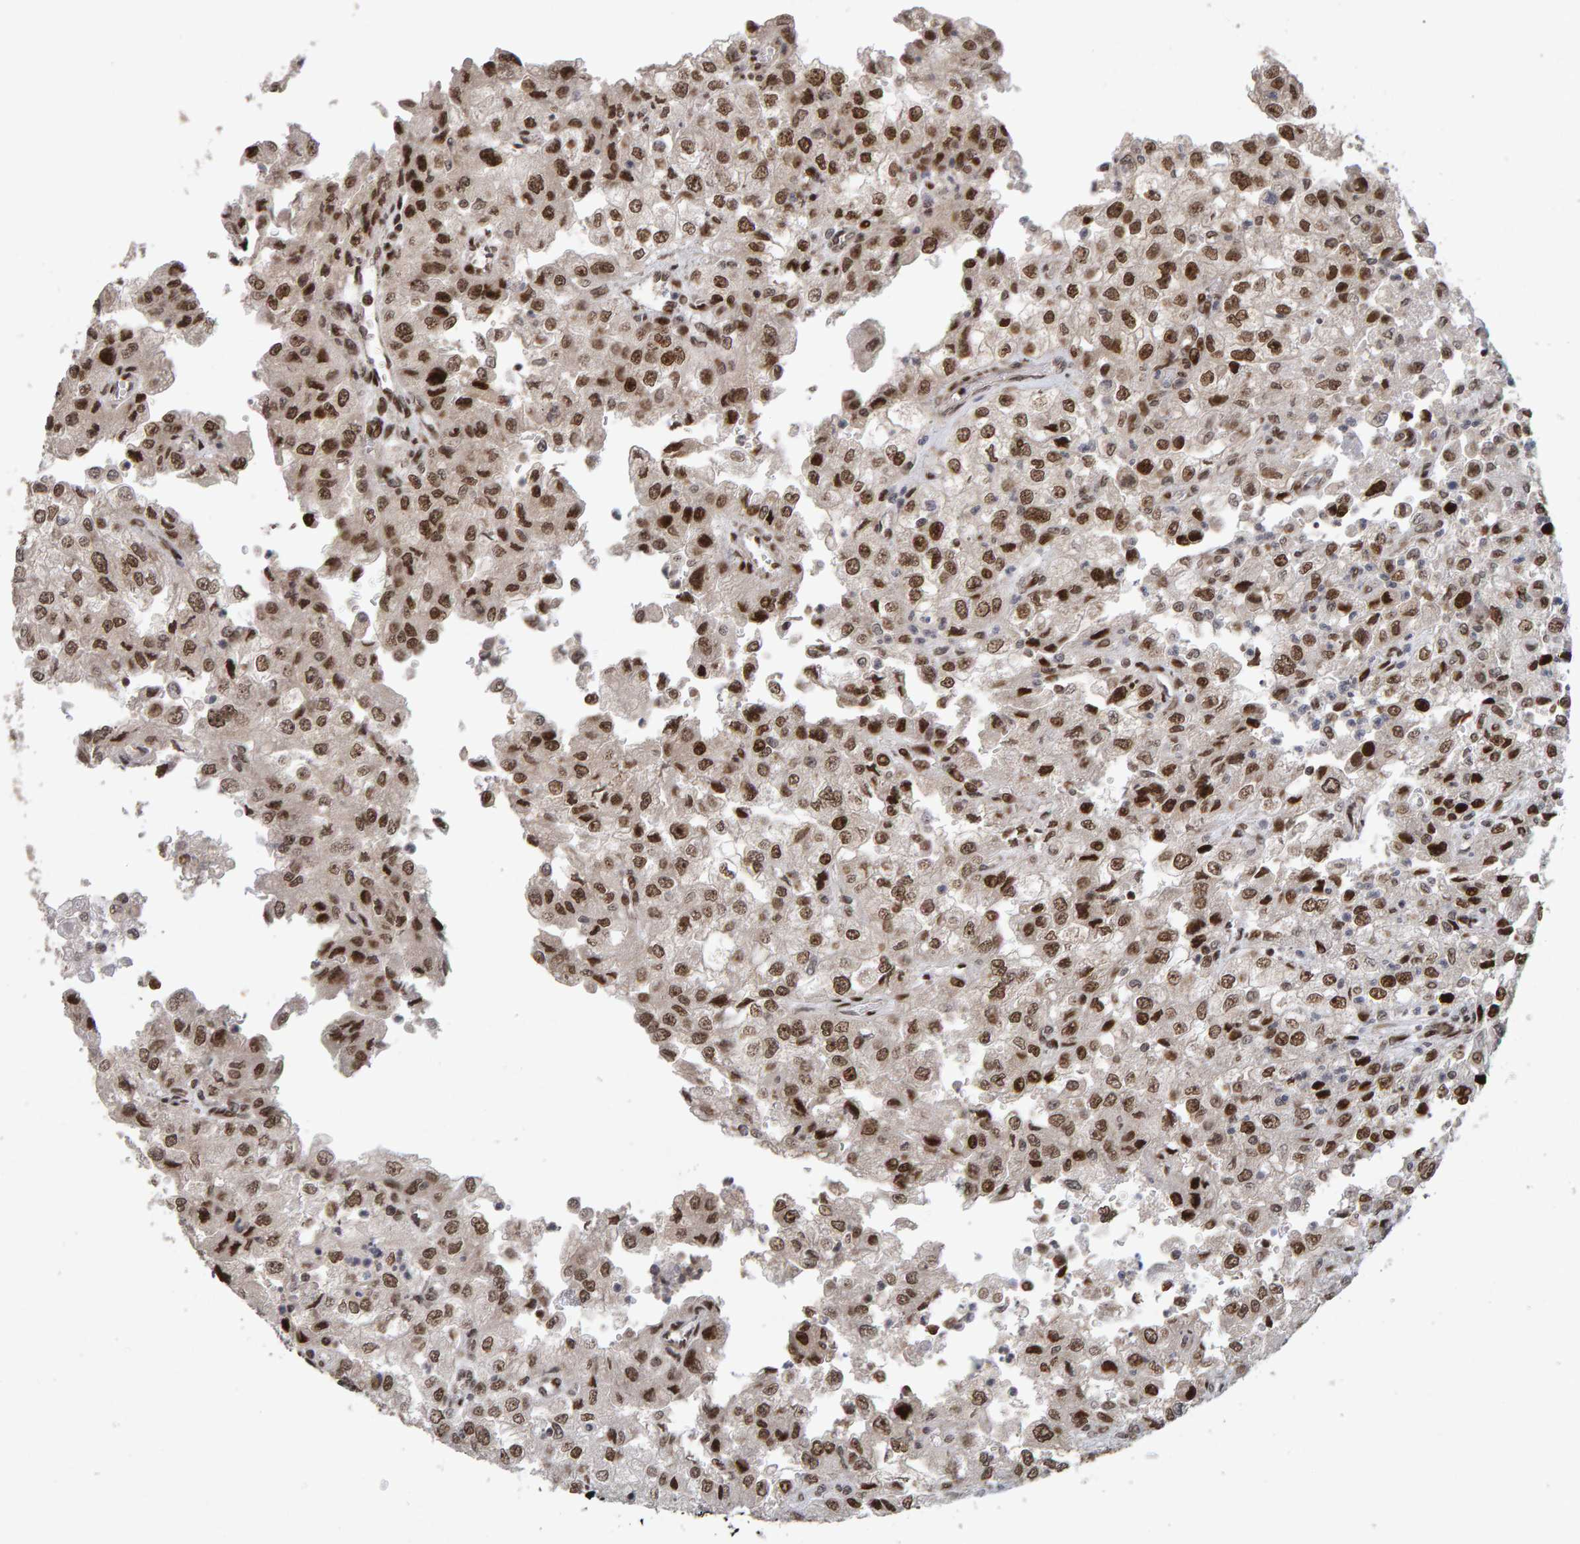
{"staining": {"intensity": "strong", "quantity": ">75%", "location": "nuclear"}, "tissue": "renal cancer", "cell_type": "Tumor cells", "image_type": "cancer", "snomed": [{"axis": "morphology", "description": "Adenocarcinoma, NOS"}, {"axis": "topography", "description": "Kidney"}], "caption": "Immunohistochemistry staining of renal cancer, which shows high levels of strong nuclear expression in approximately >75% of tumor cells indicating strong nuclear protein positivity. The staining was performed using DAB (3,3'-diaminobenzidine) (brown) for protein detection and nuclei were counterstained in hematoxylin (blue).", "gene": "CHD4", "patient": {"sex": "female", "age": 54}}